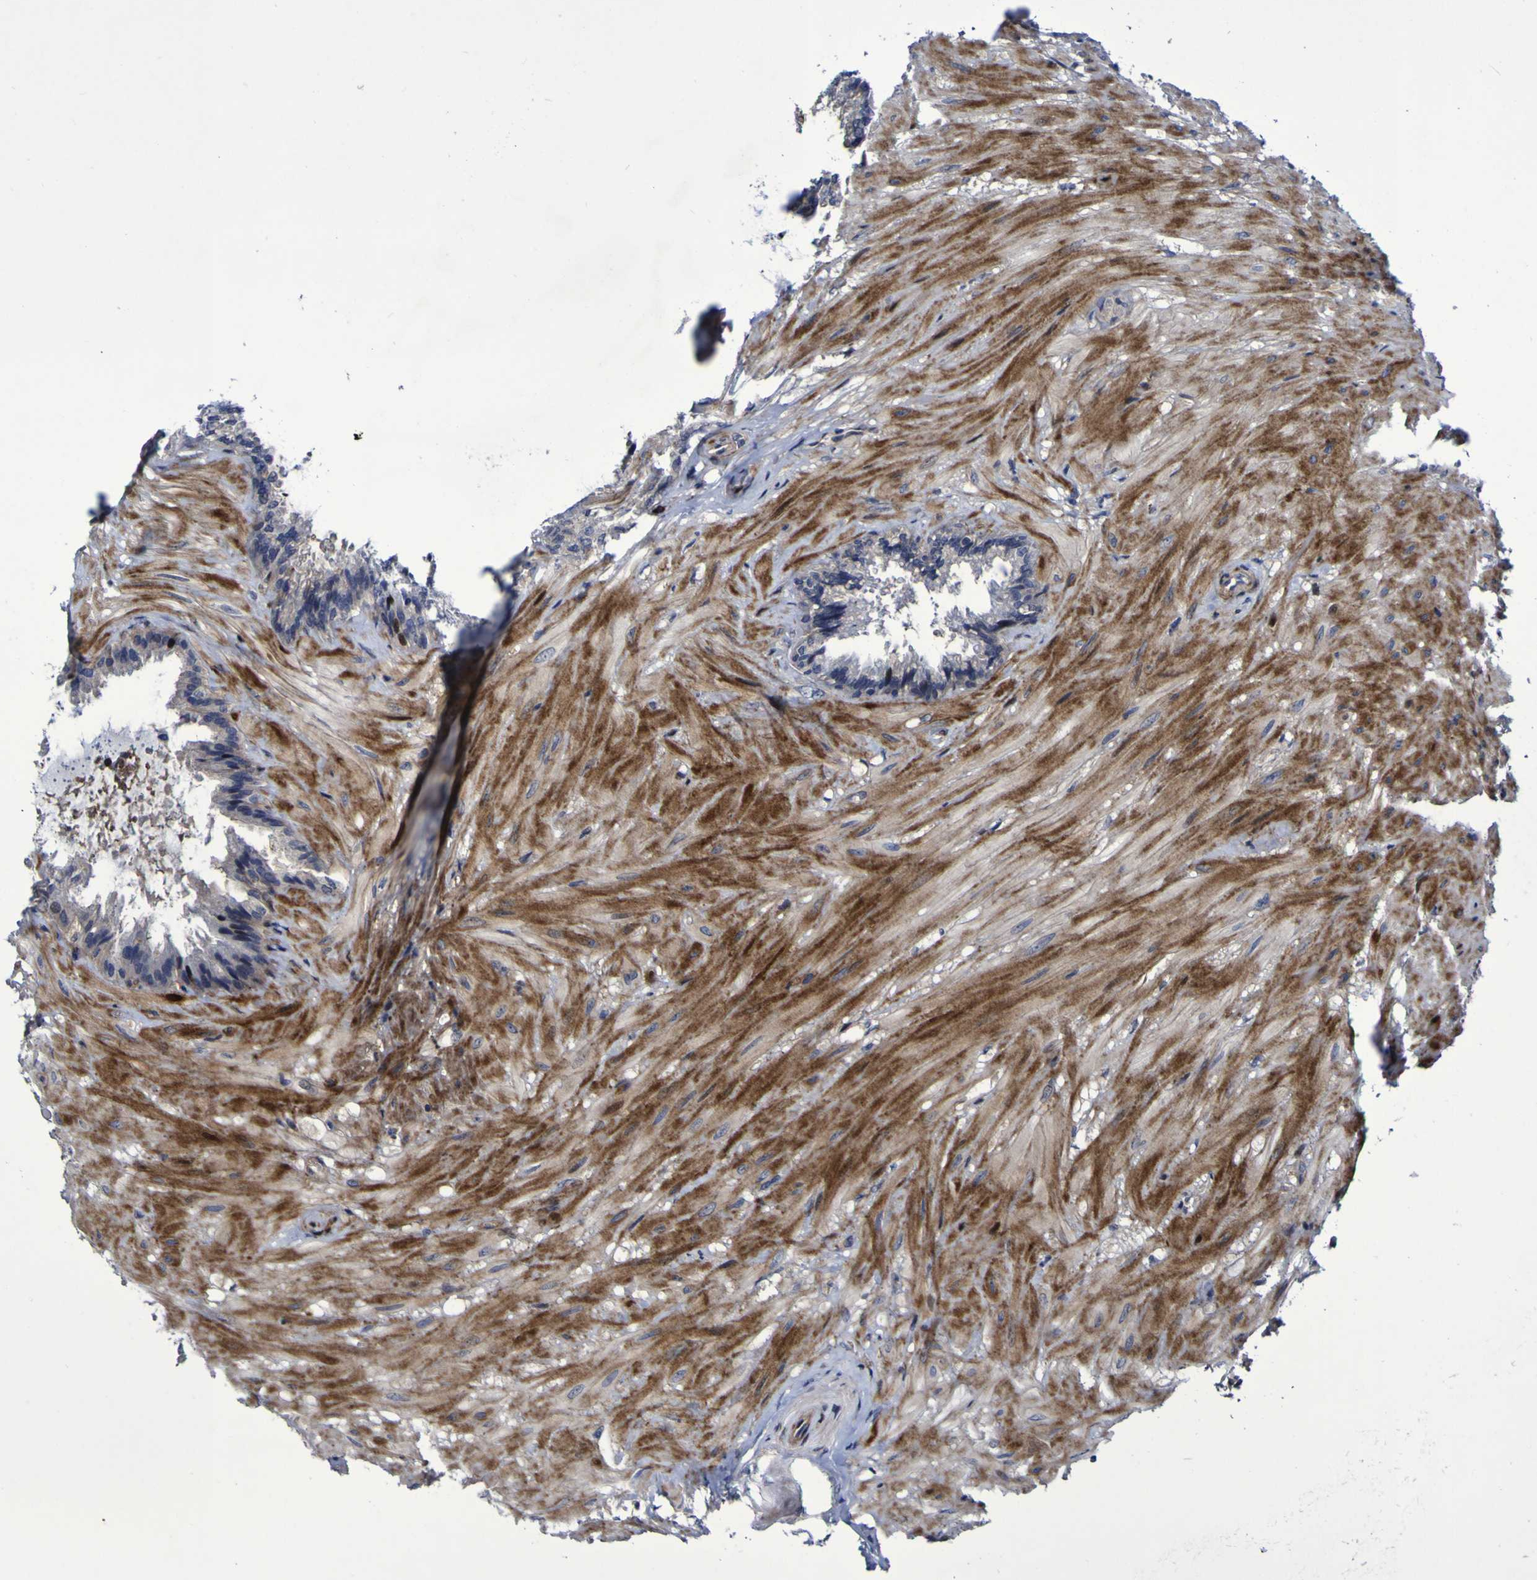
{"staining": {"intensity": "moderate", "quantity": "<25%", "location": "cytoplasmic/membranous,nuclear"}, "tissue": "seminal vesicle", "cell_type": "Glandular cells", "image_type": "normal", "snomed": [{"axis": "morphology", "description": "Normal tissue, NOS"}, {"axis": "topography", "description": "Seminal veicle"}], "caption": "A low amount of moderate cytoplasmic/membranous,nuclear expression is present in about <25% of glandular cells in benign seminal vesicle.", "gene": "MGLL", "patient": {"sex": "male", "age": 46}}